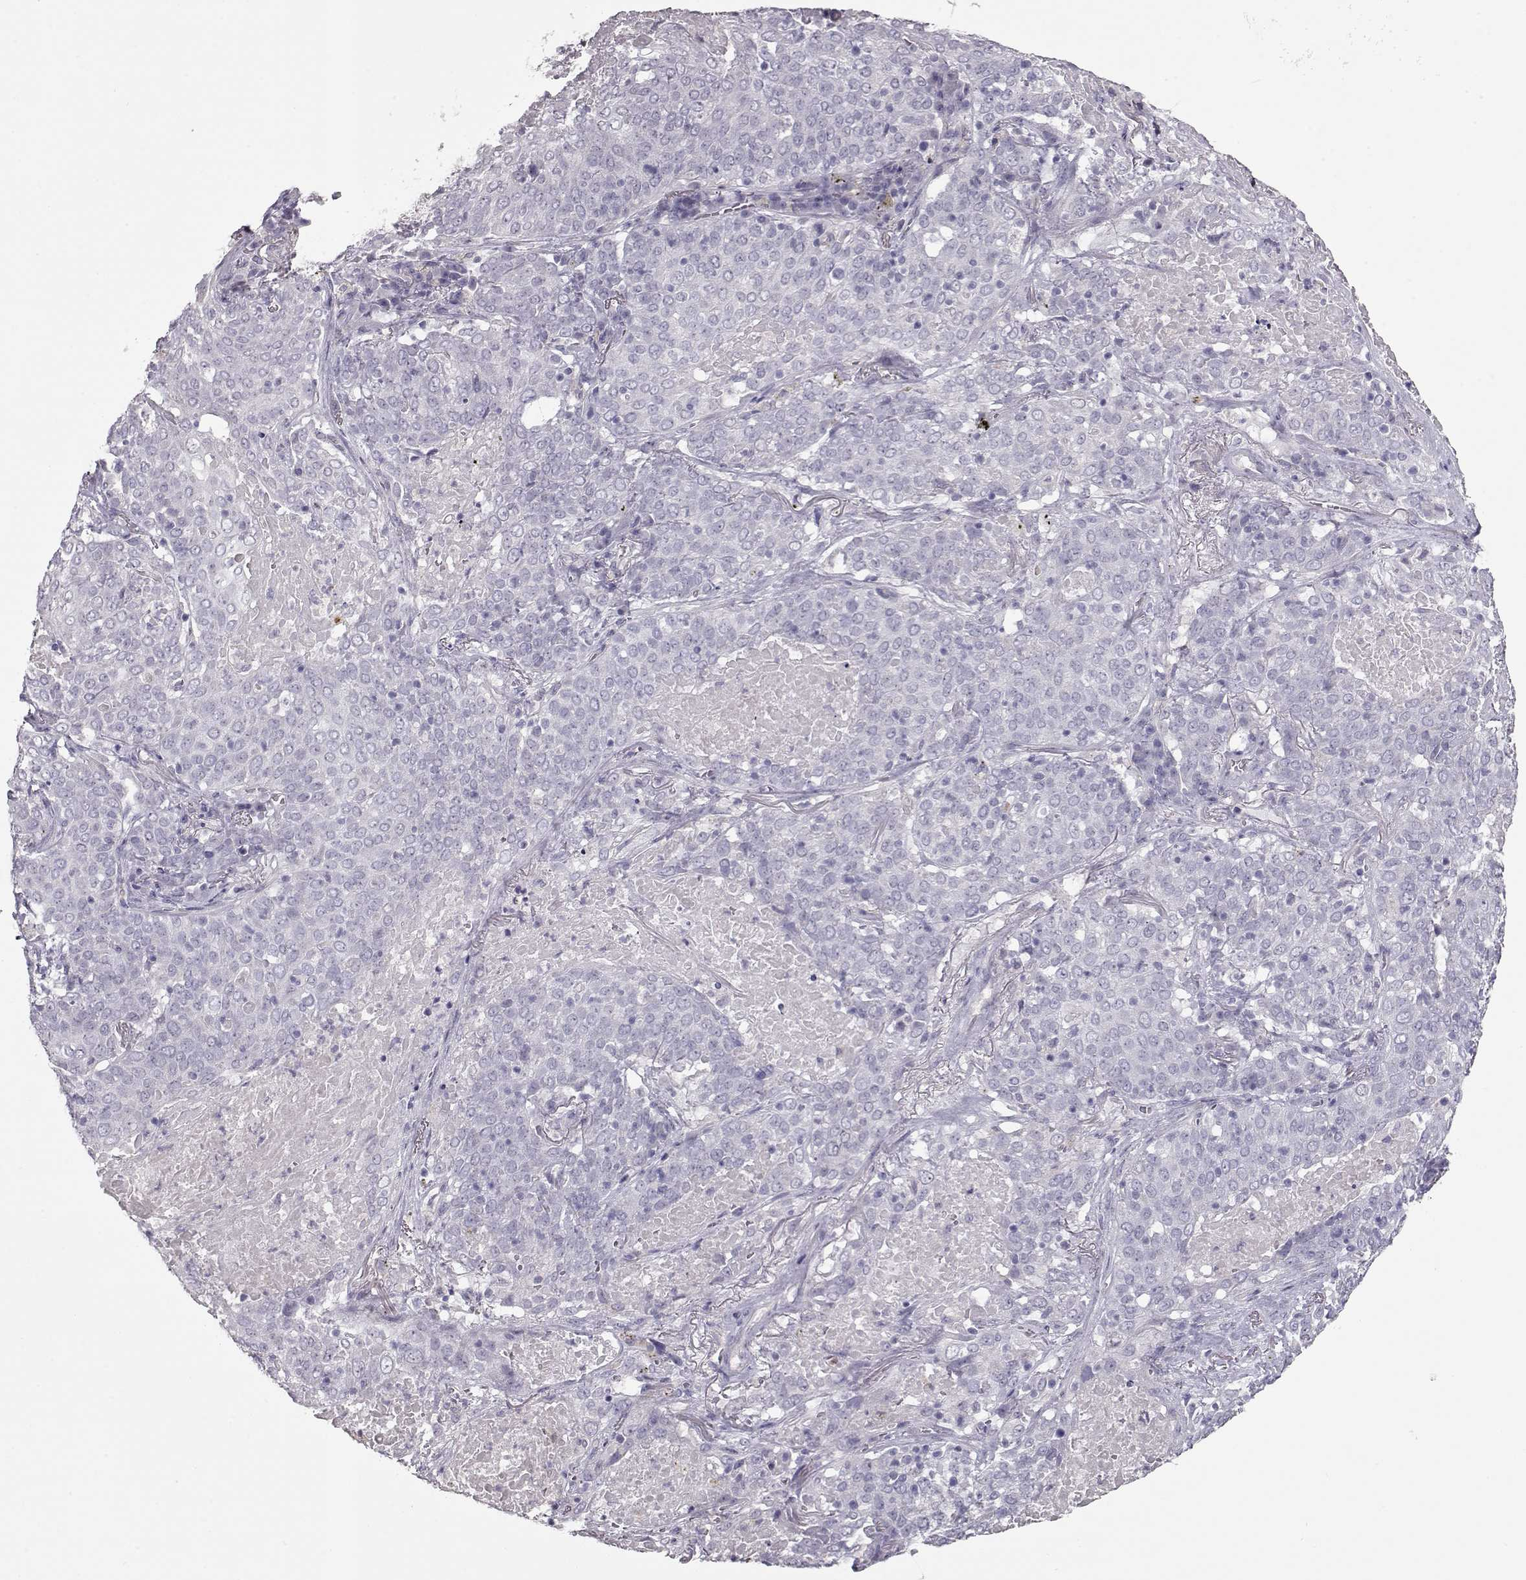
{"staining": {"intensity": "negative", "quantity": "none", "location": "none"}, "tissue": "lung cancer", "cell_type": "Tumor cells", "image_type": "cancer", "snomed": [{"axis": "morphology", "description": "Squamous cell carcinoma, NOS"}, {"axis": "topography", "description": "Lung"}], "caption": "Photomicrograph shows no significant protein staining in tumor cells of squamous cell carcinoma (lung).", "gene": "SLC18A1", "patient": {"sex": "male", "age": 82}}